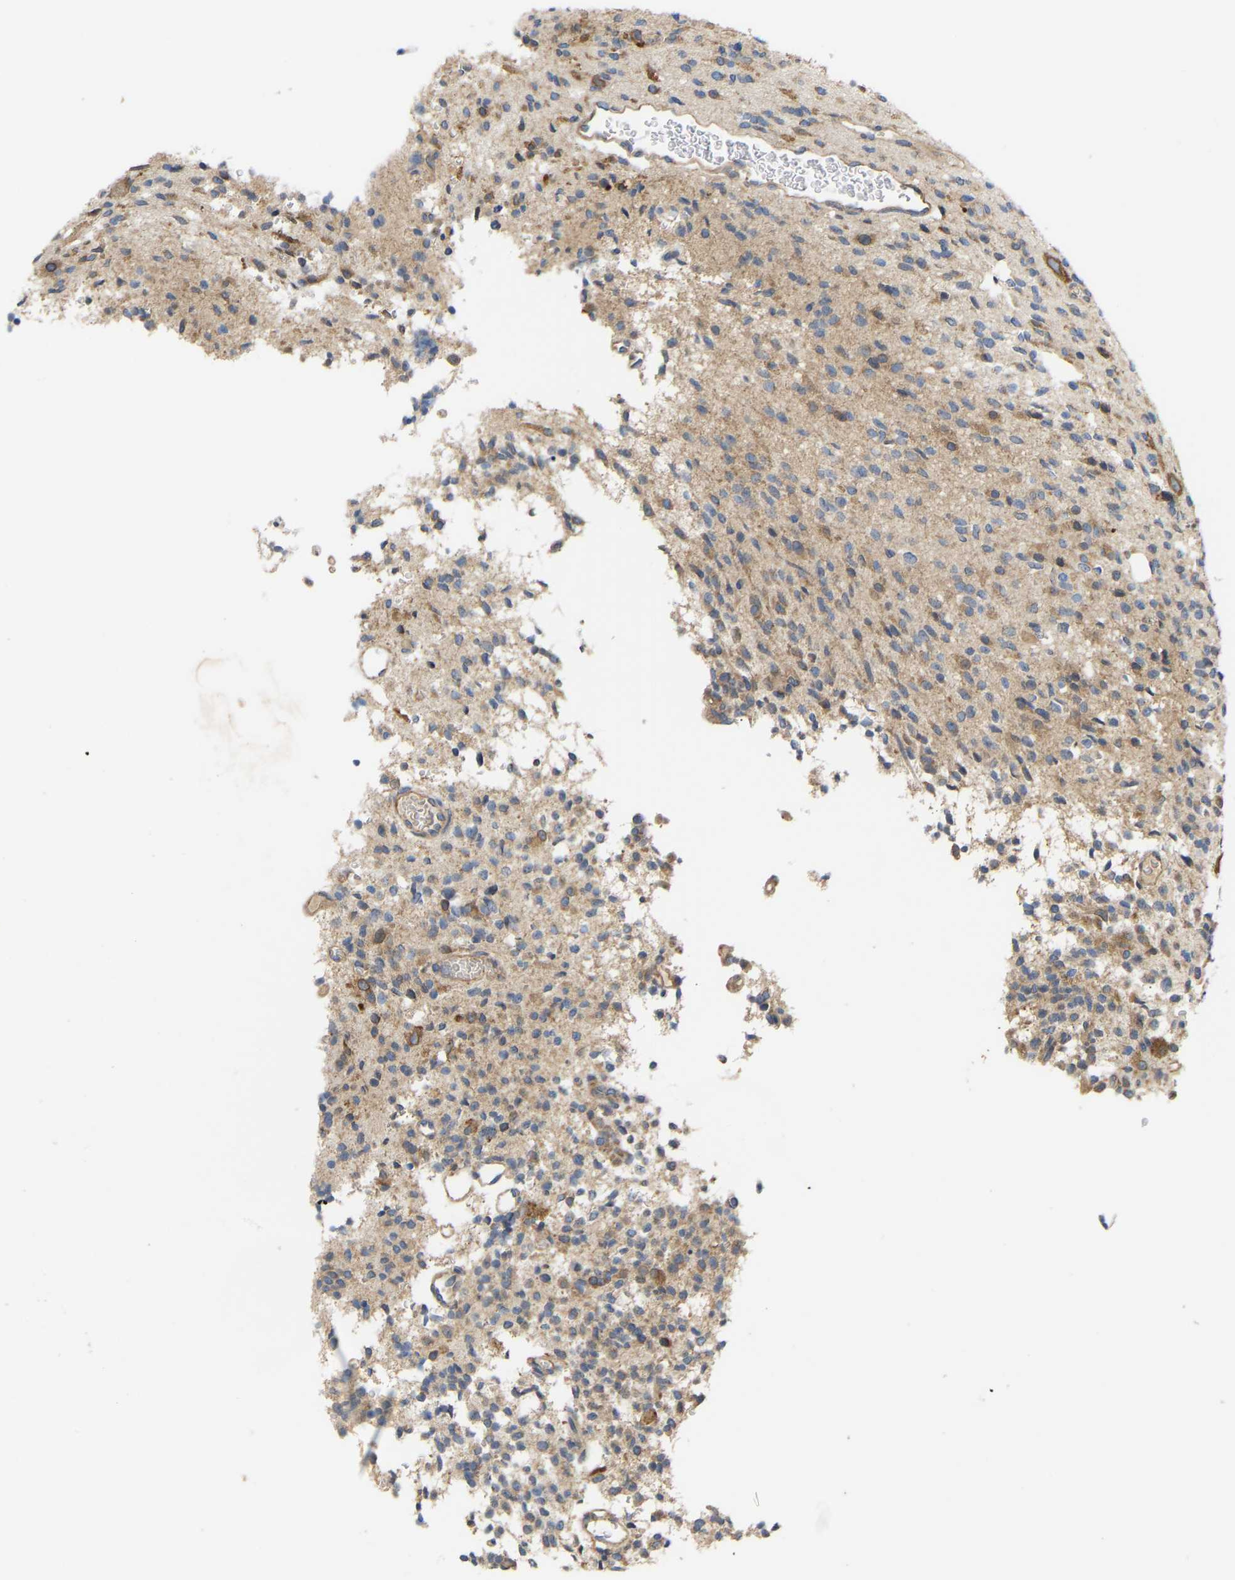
{"staining": {"intensity": "weak", "quantity": ">75%", "location": "cytoplasmic/membranous"}, "tissue": "glioma", "cell_type": "Tumor cells", "image_type": "cancer", "snomed": [{"axis": "morphology", "description": "Glioma, malignant, High grade"}, {"axis": "topography", "description": "Brain"}], "caption": "Malignant high-grade glioma stained with DAB (3,3'-diaminobenzidine) IHC exhibits low levels of weak cytoplasmic/membranous expression in approximately >75% of tumor cells.", "gene": "AIMP2", "patient": {"sex": "male", "age": 34}}